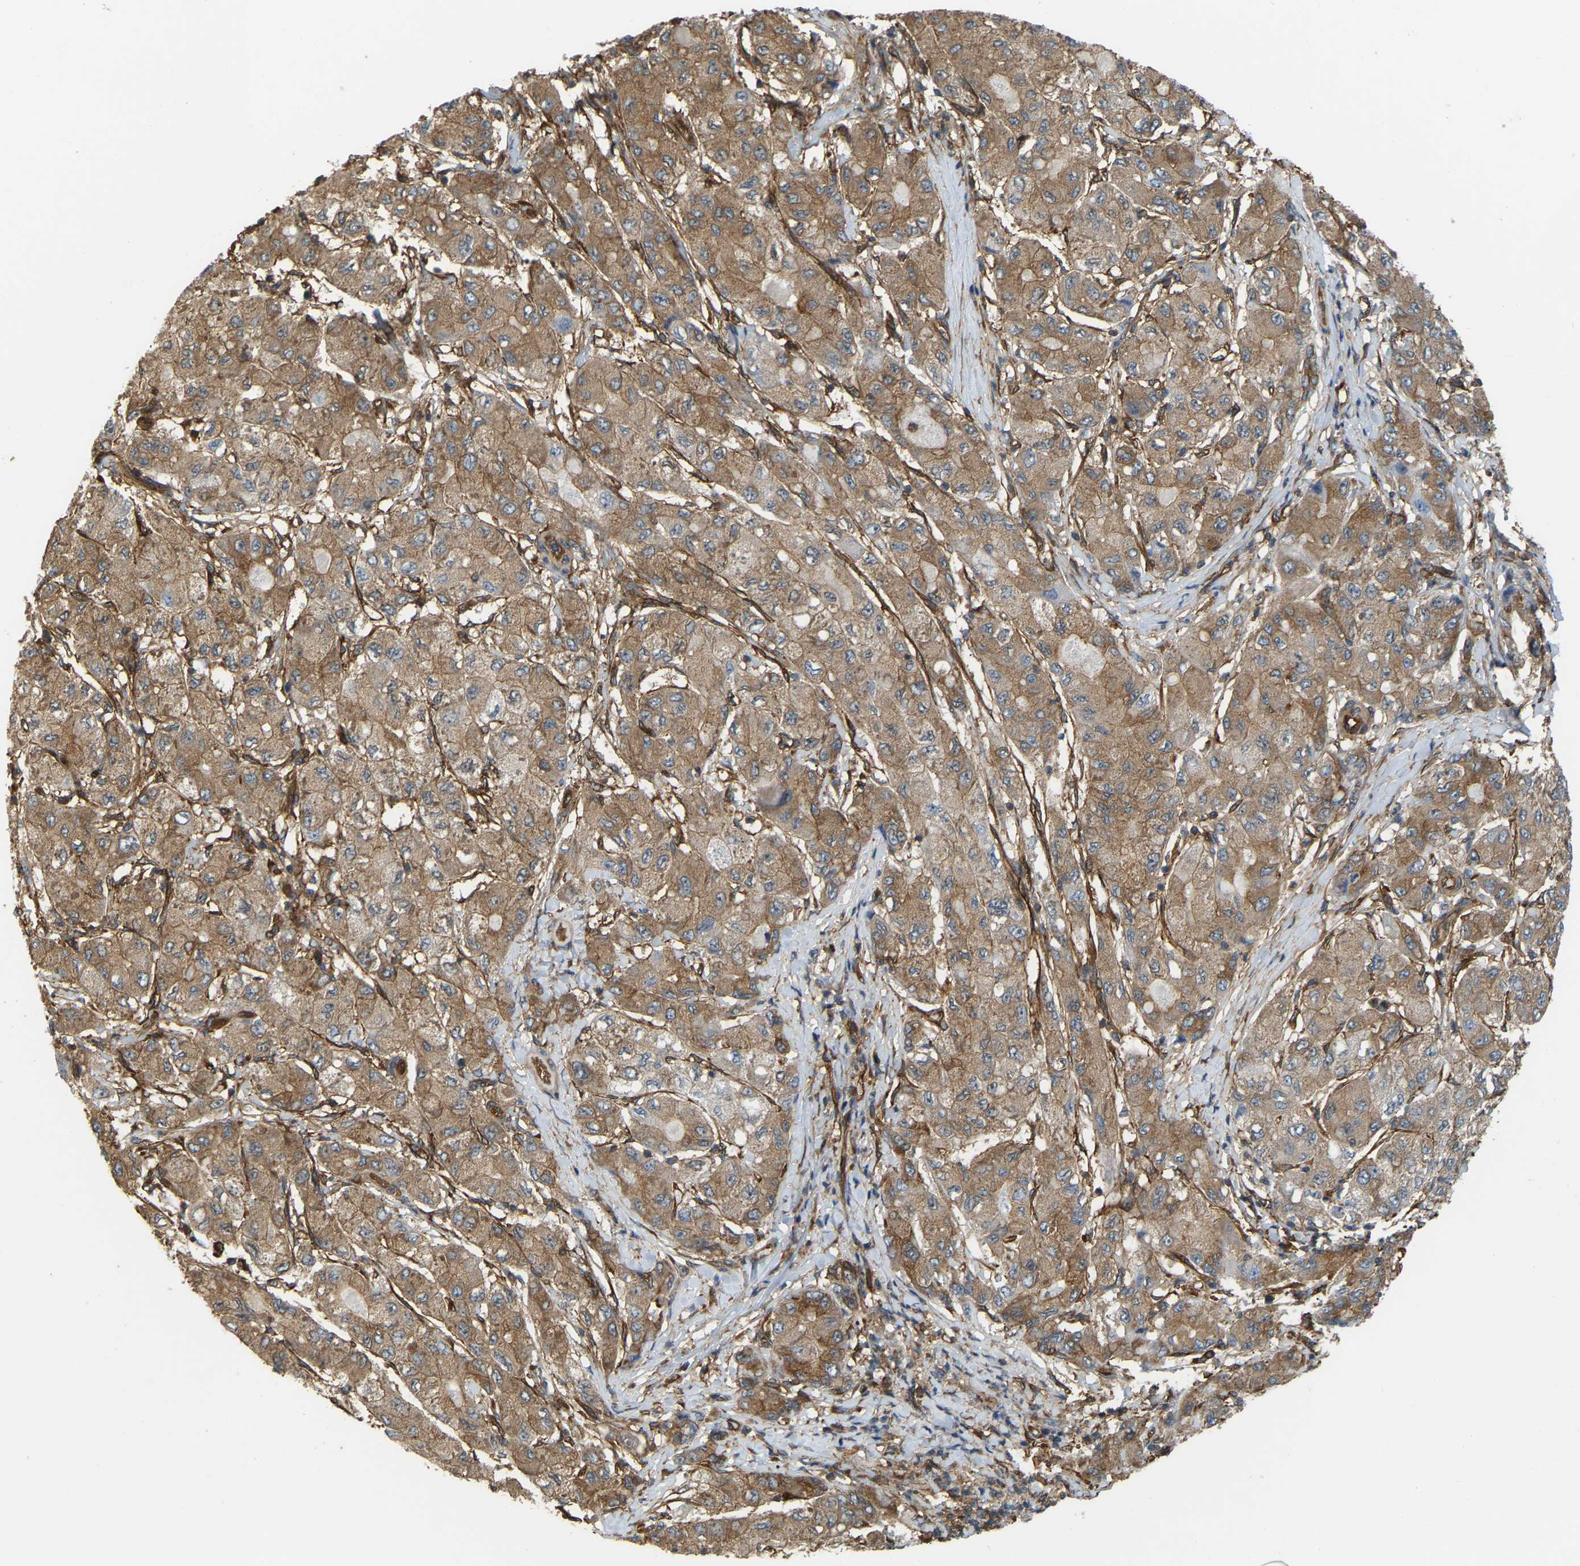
{"staining": {"intensity": "moderate", "quantity": ">75%", "location": "cytoplasmic/membranous"}, "tissue": "liver cancer", "cell_type": "Tumor cells", "image_type": "cancer", "snomed": [{"axis": "morphology", "description": "Carcinoma, Hepatocellular, NOS"}, {"axis": "topography", "description": "Liver"}], "caption": "Liver cancer (hepatocellular carcinoma) tissue exhibits moderate cytoplasmic/membranous positivity in approximately >75% of tumor cells", "gene": "PICALM", "patient": {"sex": "male", "age": 80}}